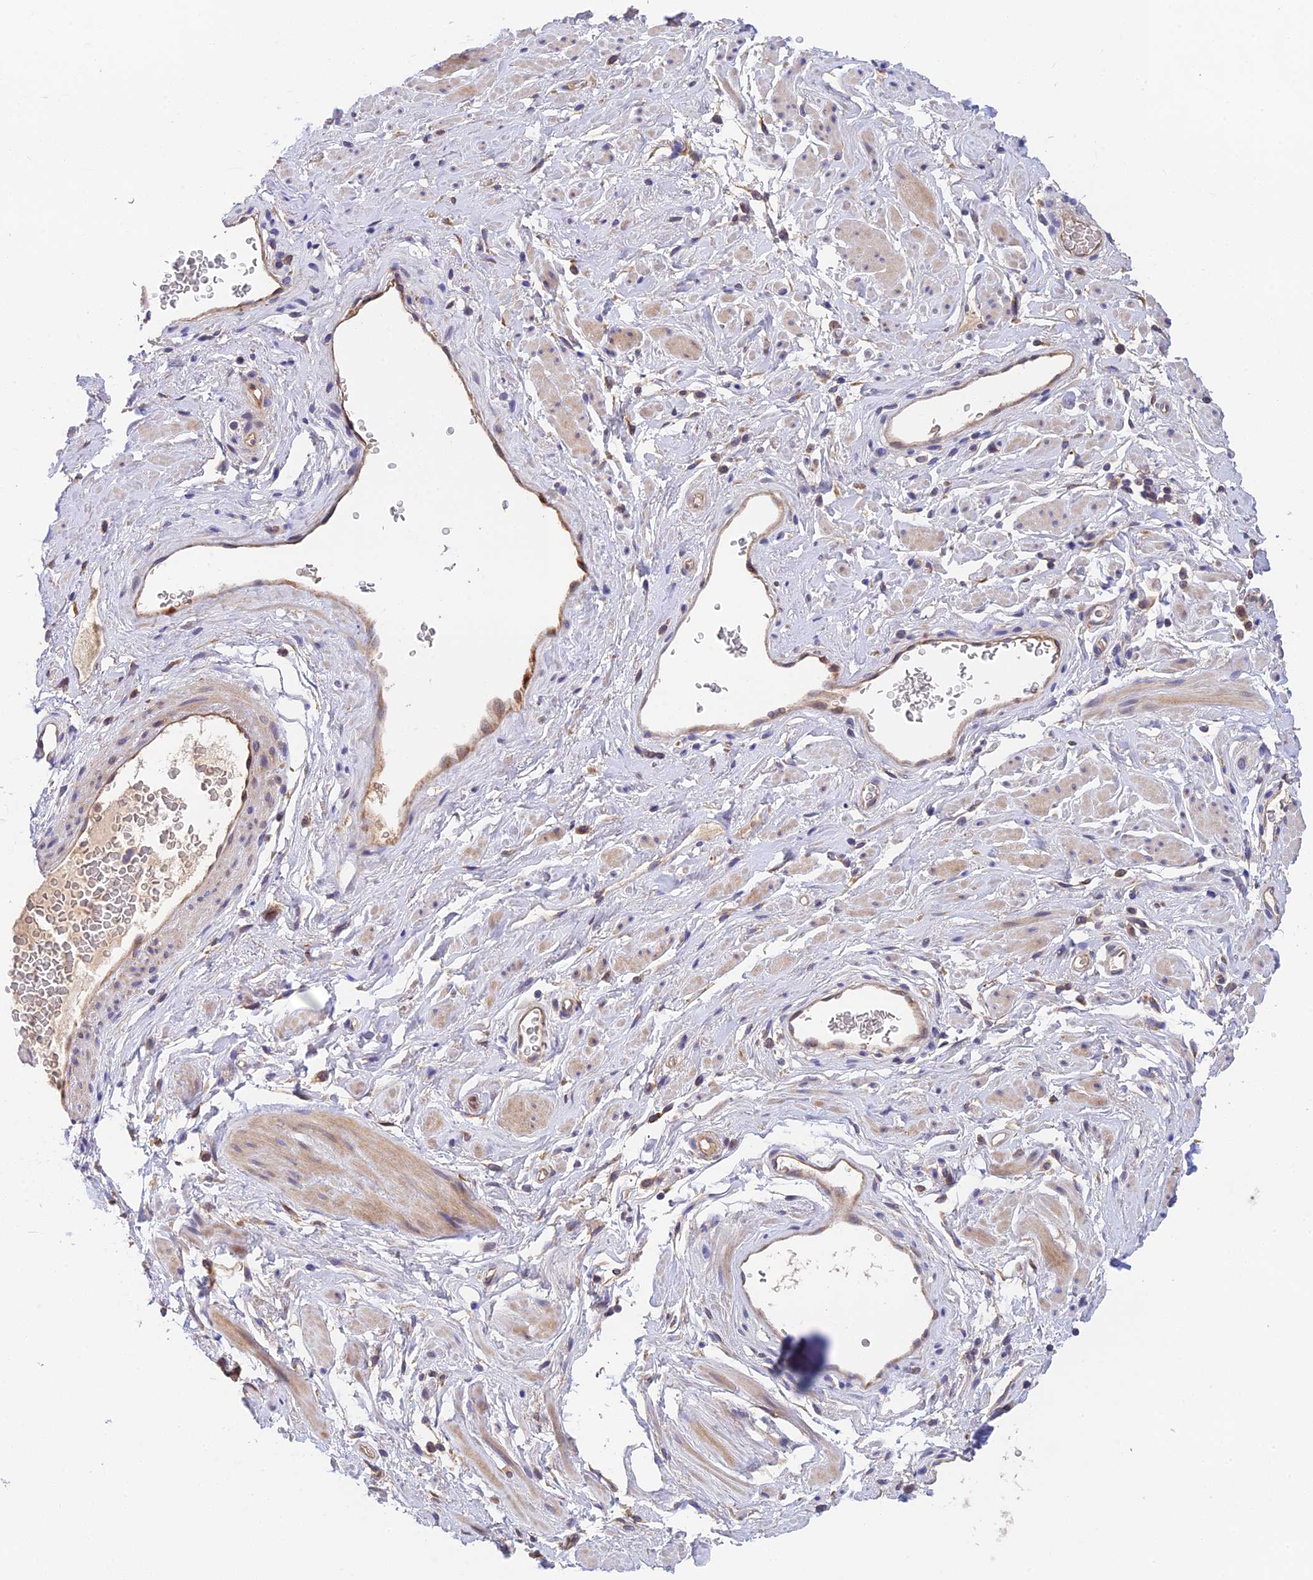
{"staining": {"intensity": "negative", "quantity": "none", "location": "none"}, "tissue": "adipose tissue", "cell_type": "Adipocytes", "image_type": "normal", "snomed": [{"axis": "morphology", "description": "Normal tissue, NOS"}, {"axis": "morphology", "description": "Adenocarcinoma, NOS"}, {"axis": "topography", "description": "Rectum"}, {"axis": "topography", "description": "Vagina"}, {"axis": "topography", "description": "Peripheral nerve tissue"}], "caption": "DAB (3,3'-diaminobenzidine) immunohistochemical staining of unremarkable human adipose tissue shows no significant positivity in adipocytes.", "gene": "RANBP6", "patient": {"sex": "female", "age": 71}}